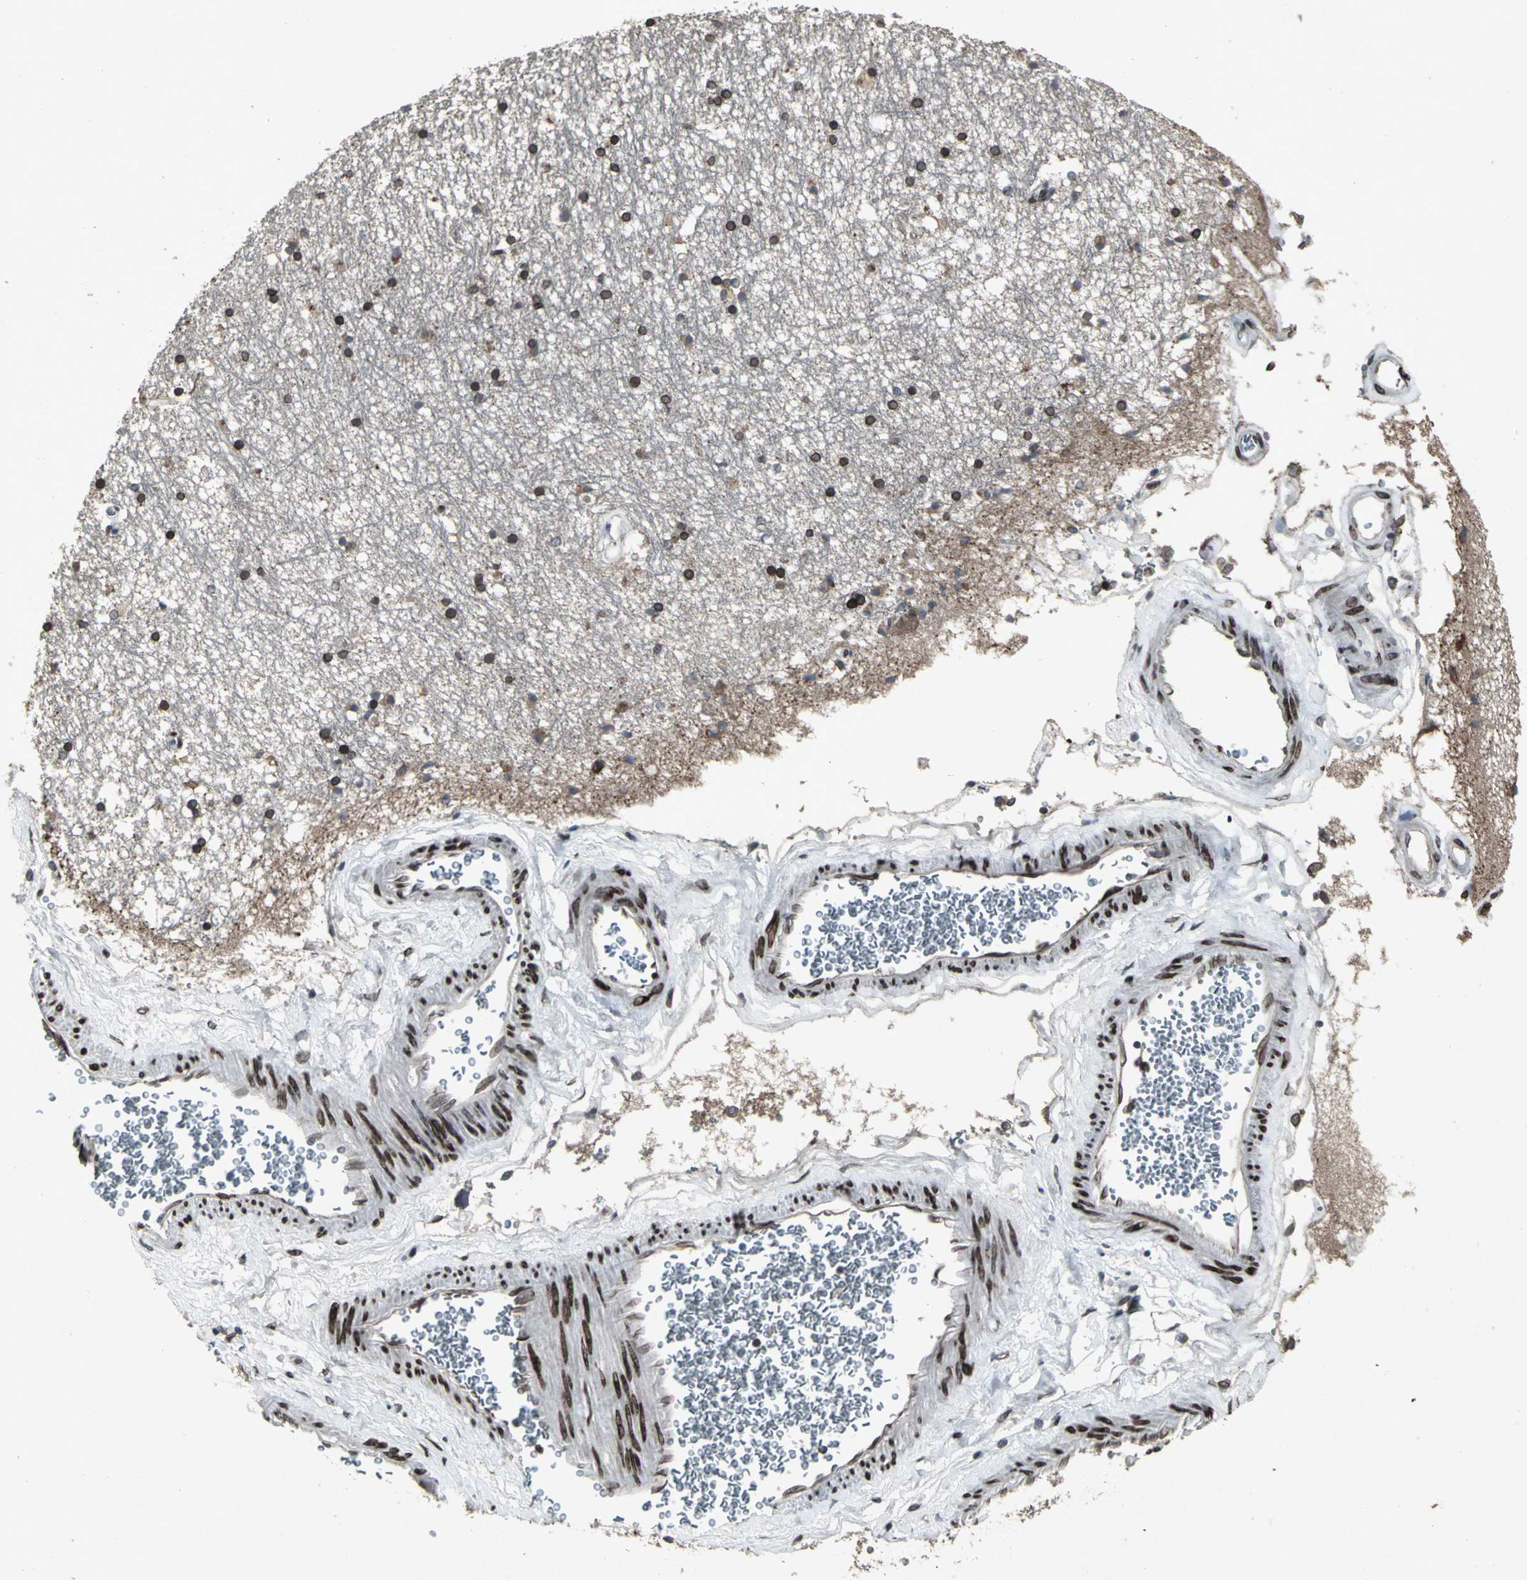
{"staining": {"intensity": "strong", "quantity": ">75%", "location": "cytoplasmic/membranous,nuclear"}, "tissue": "hippocampus", "cell_type": "Glial cells", "image_type": "normal", "snomed": [{"axis": "morphology", "description": "Normal tissue, NOS"}, {"axis": "topography", "description": "Hippocampus"}], "caption": "Strong cytoplasmic/membranous,nuclear protein staining is identified in approximately >75% of glial cells in hippocampus. (Brightfield microscopy of DAB IHC at high magnification).", "gene": "SH2B3", "patient": {"sex": "male", "age": 45}}